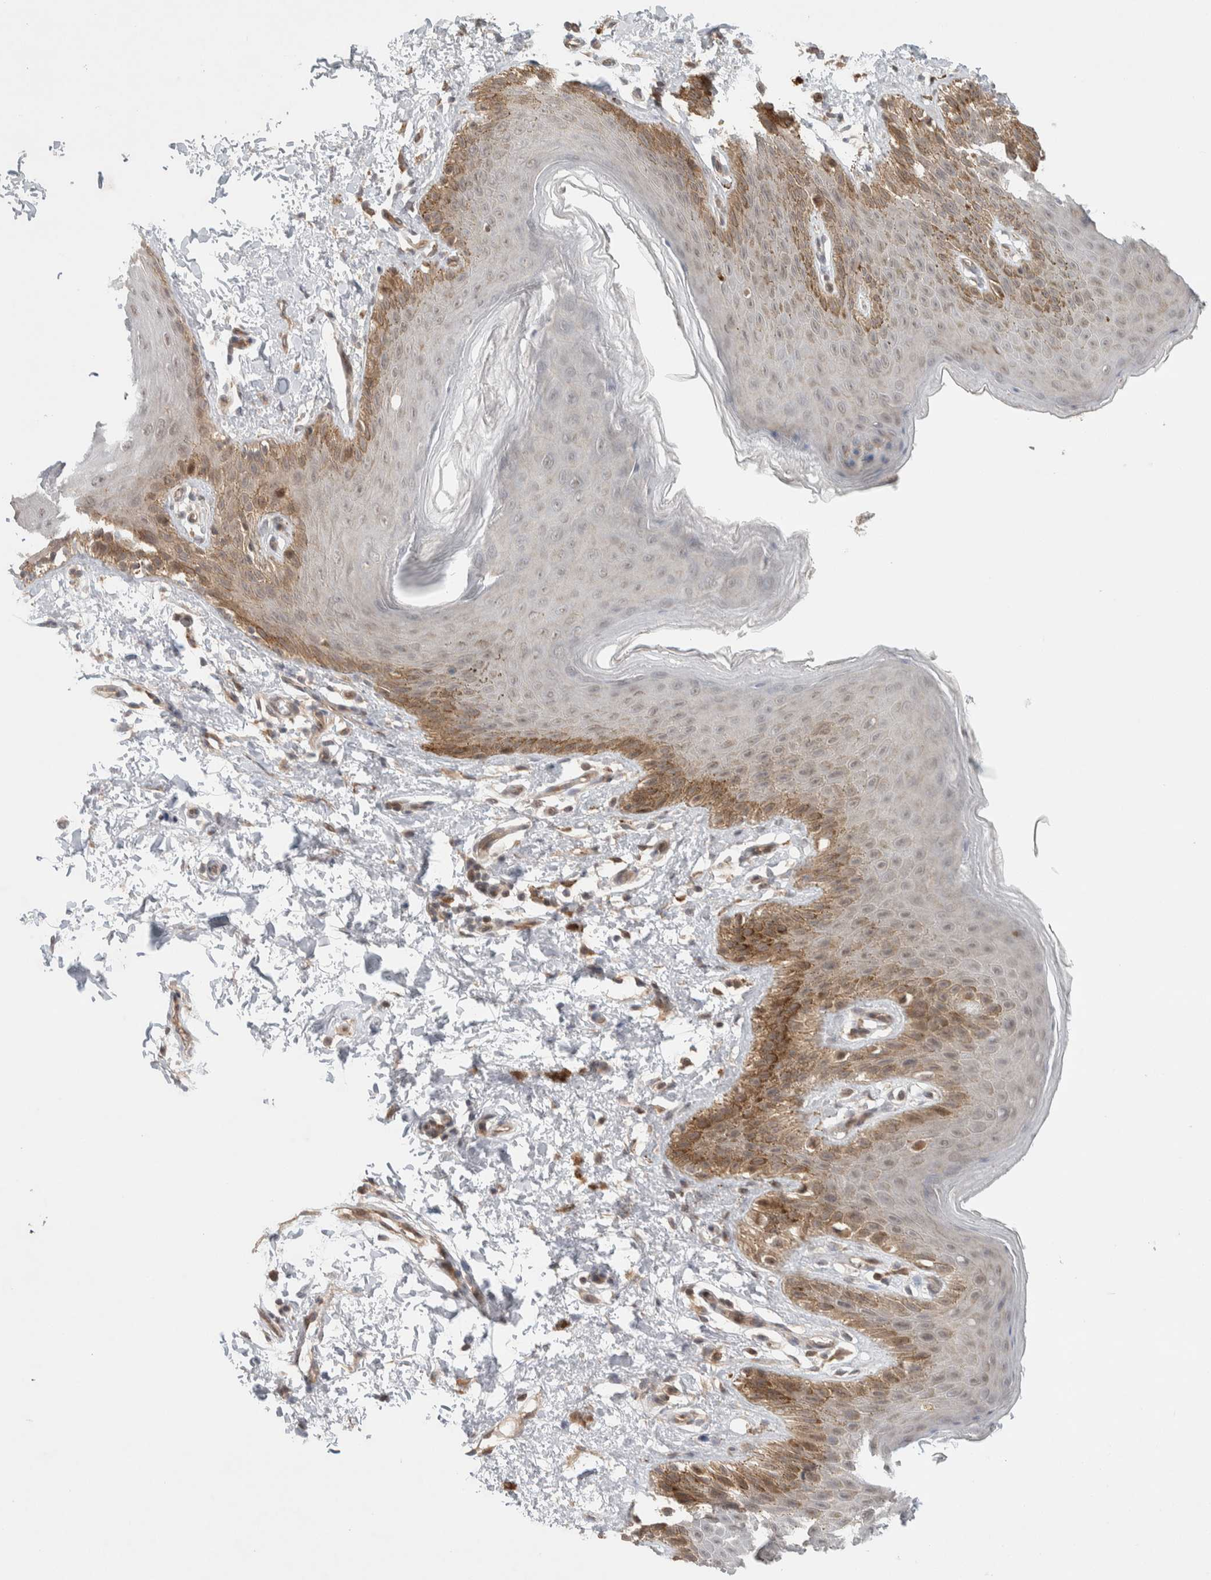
{"staining": {"intensity": "moderate", "quantity": "<25%", "location": "cytoplasmic/membranous"}, "tissue": "skin", "cell_type": "Epidermal cells", "image_type": "normal", "snomed": [{"axis": "morphology", "description": "Normal tissue, NOS"}, {"axis": "topography", "description": "Anal"}, {"axis": "topography", "description": "Peripheral nerve tissue"}], "caption": "Brown immunohistochemical staining in unremarkable human skin demonstrates moderate cytoplasmic/membranous staining in about <25% of epidermal cells. (brown staining indicates protein expression, while blue staining denotes nuclei).", "gene": "DEPTOR", "patient": {"sex": "male", "age": 44}}